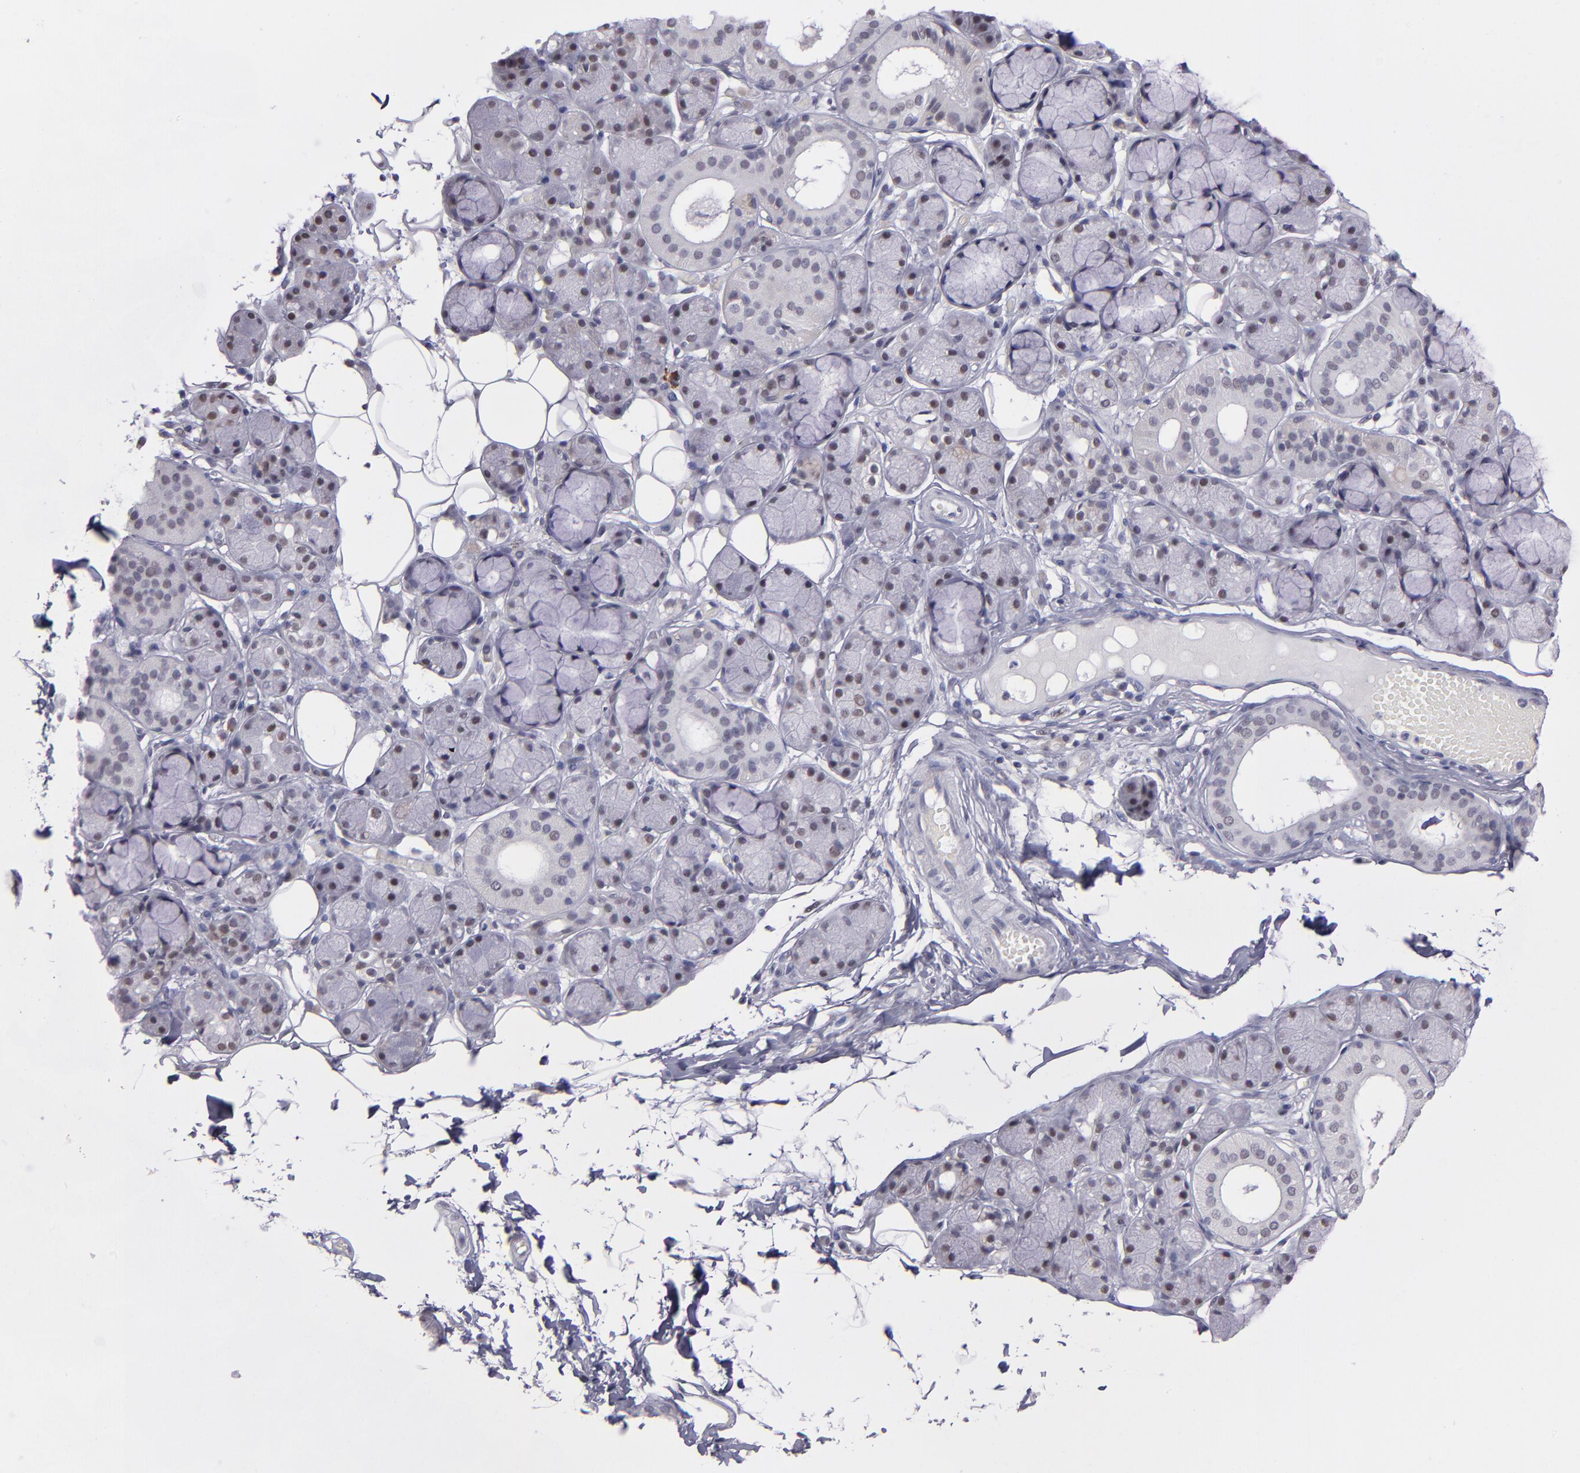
{"staining": {"intensity": "weak", "quantity": "<25%", "location": "cytoplasmic/membranous,nuclear"}, "tissue": "salivary gland", "cell_type": "Glandular cells", "image_type": "normal", "snomed": [{"axis": "morphology", "description": "Normal tissue, NOS"}, {"axis": "topography", "description": "Skeletal muscle"}, {"axis": "topography", "description": "Oral tissue"}, {"axis": "topography", "description": "Salivary gland"}, {"axis": "topography", "description": "Peripheral nerve tissue"}], "caption": "This micrograph is of normal salivary gland stained with immunohistochemistry to label a protein in brown with the nuclei are counter-stained blue. There is no positivity in glandular cells.", "gene": "OTUB2", "patient": {"sex": "male", "age": 54}}